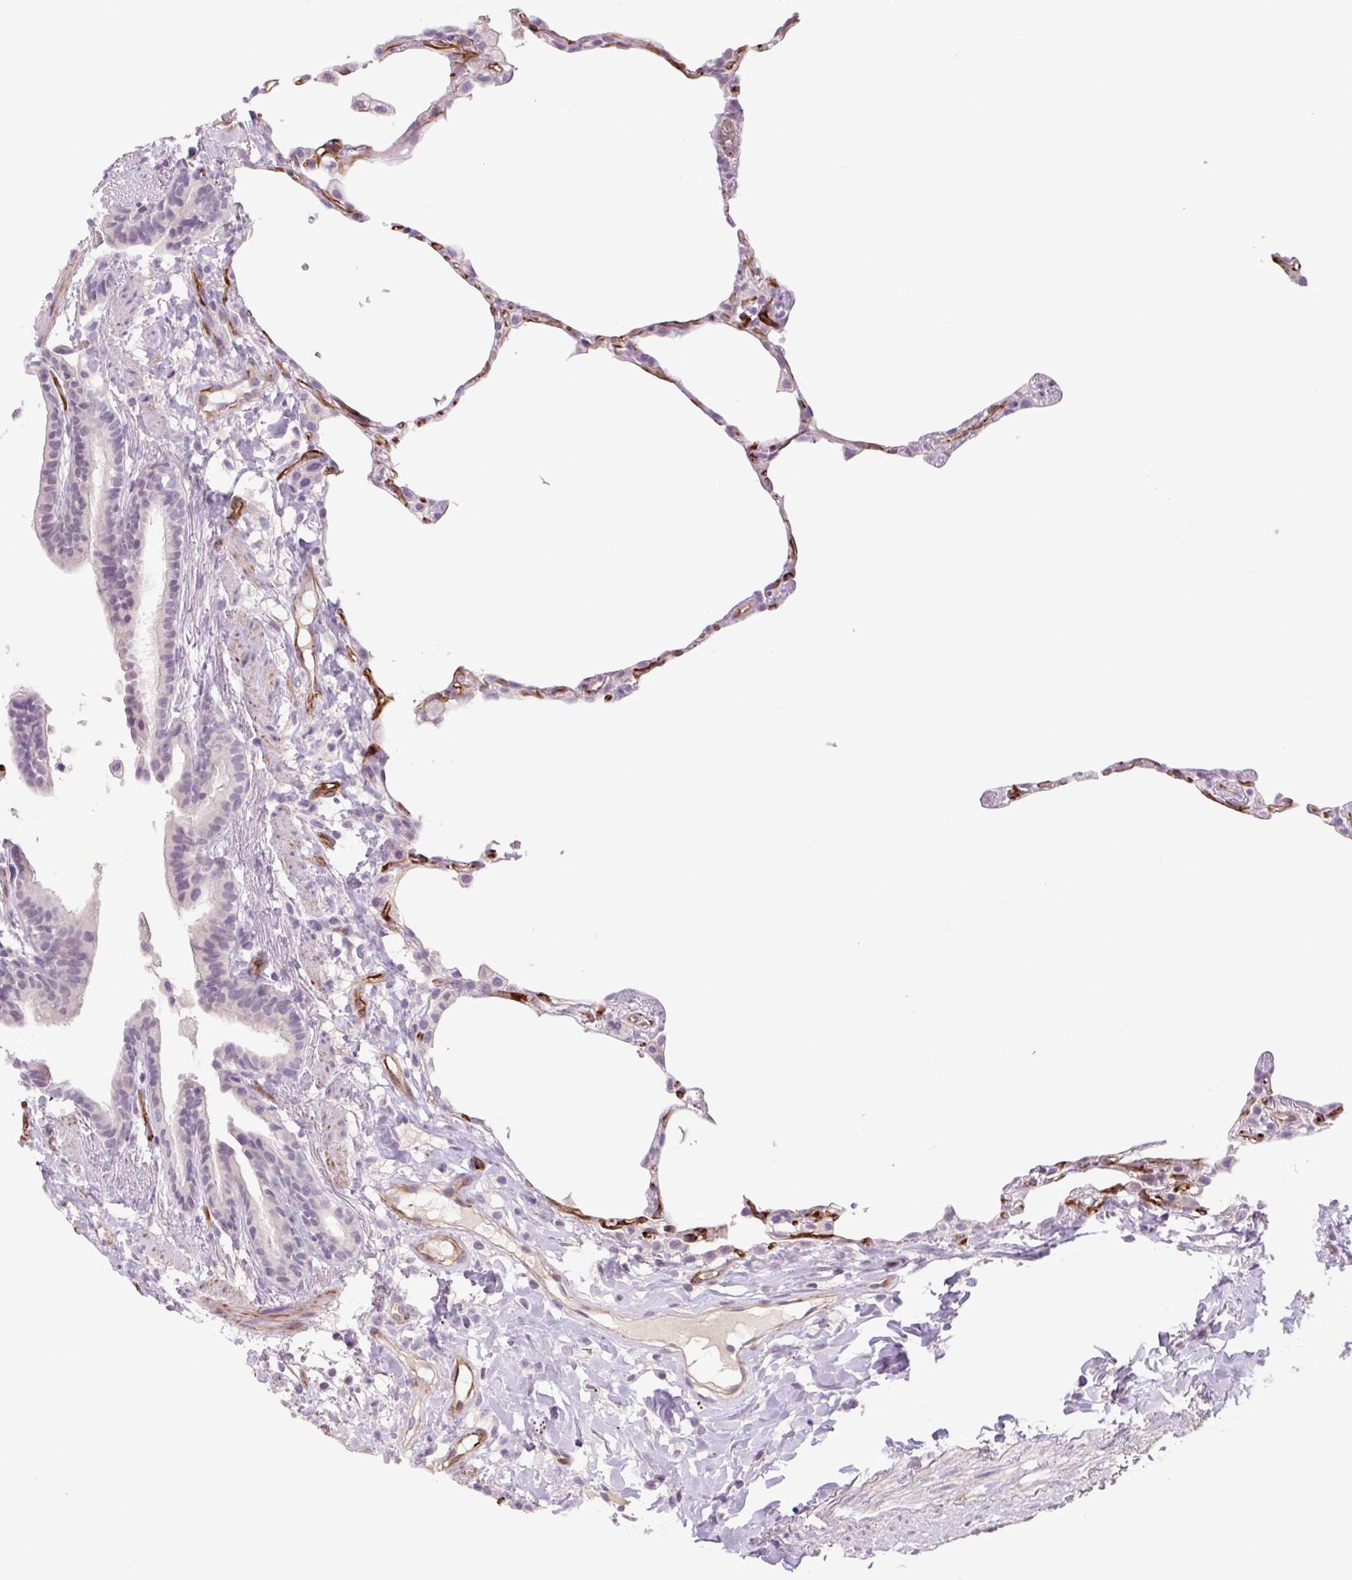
{"staining": {"intensity": "negative", "quantity": "none", "location": "none"}, "tissue": "lung", "cell_type": "Alveolar cells", "image_type": "normal", "snomed": [{"axis": "morphology", "description": "Normal tissue, NOS"}, {"axis": "topography", "description": "Lung"}], "caption": "IHC of normal lung shows no staining in alveolar cells.", "gene": "ZFYVE21", "patient": {"sex": "female", "age": 57}}